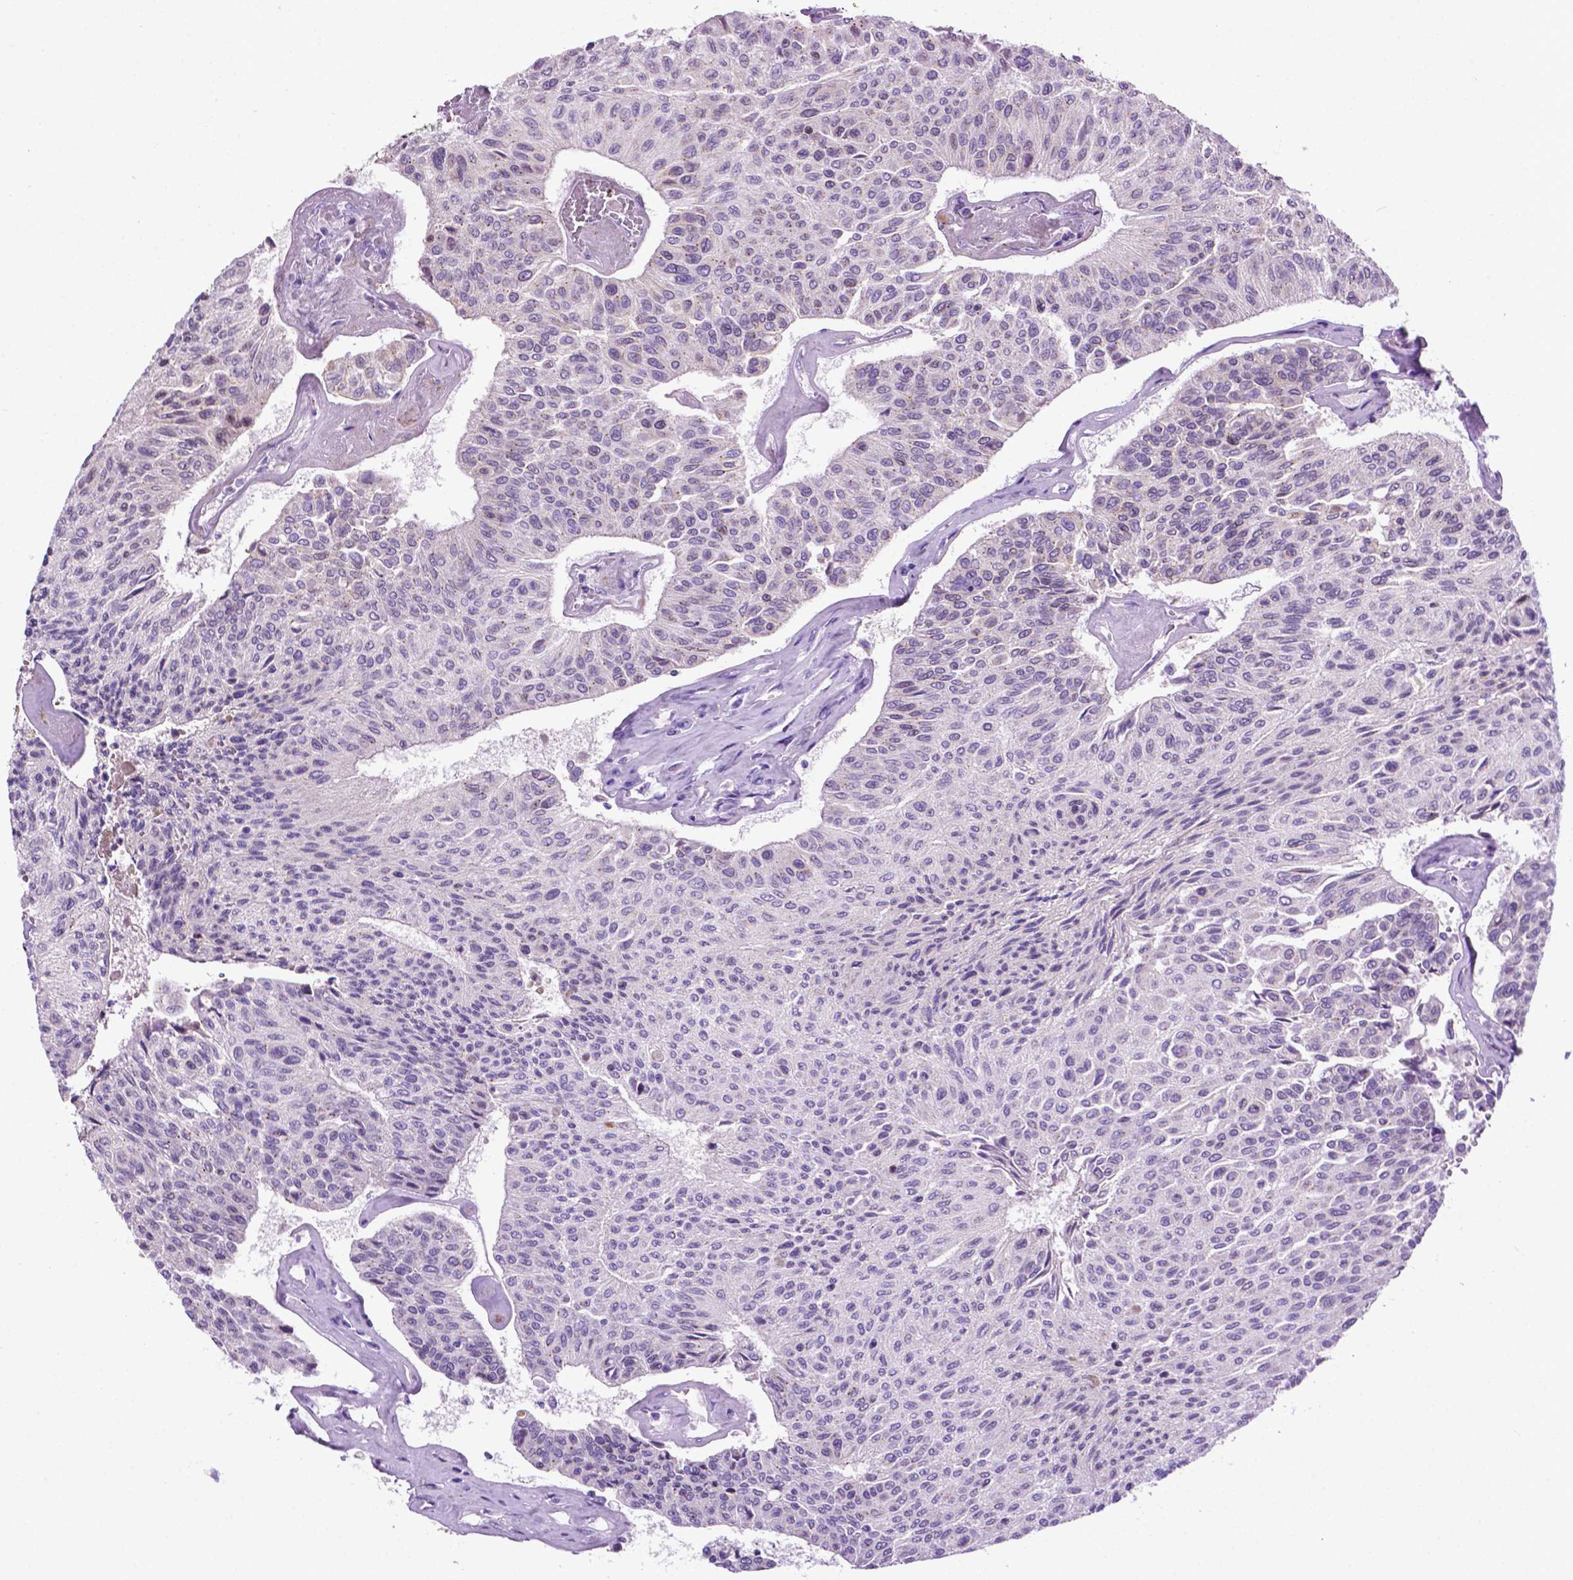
{"staining": {"intensity": "negative", "quantity": "none", "location": "none"}, "tissue": "urothelial cancer", "cell_type": "Tumor cells", "image_type": "cancer", "snomed": [{"axis": "morphology", "description": "Urothelial carcinoma, High grade"}, {"axis": "topography", "description": "Urinary bladder"}], "caption": "Tumor cells are negative for protein expression in human urothelial cancer. Brightfield microscopy of immunohistochemistry stained with DAB (3,3'-diaminobenzidine) (brown) and hematoxylin (blue), captured at high magnification.", "gene": "MMP27", "patient": {"sex": "male", "age": 66}}